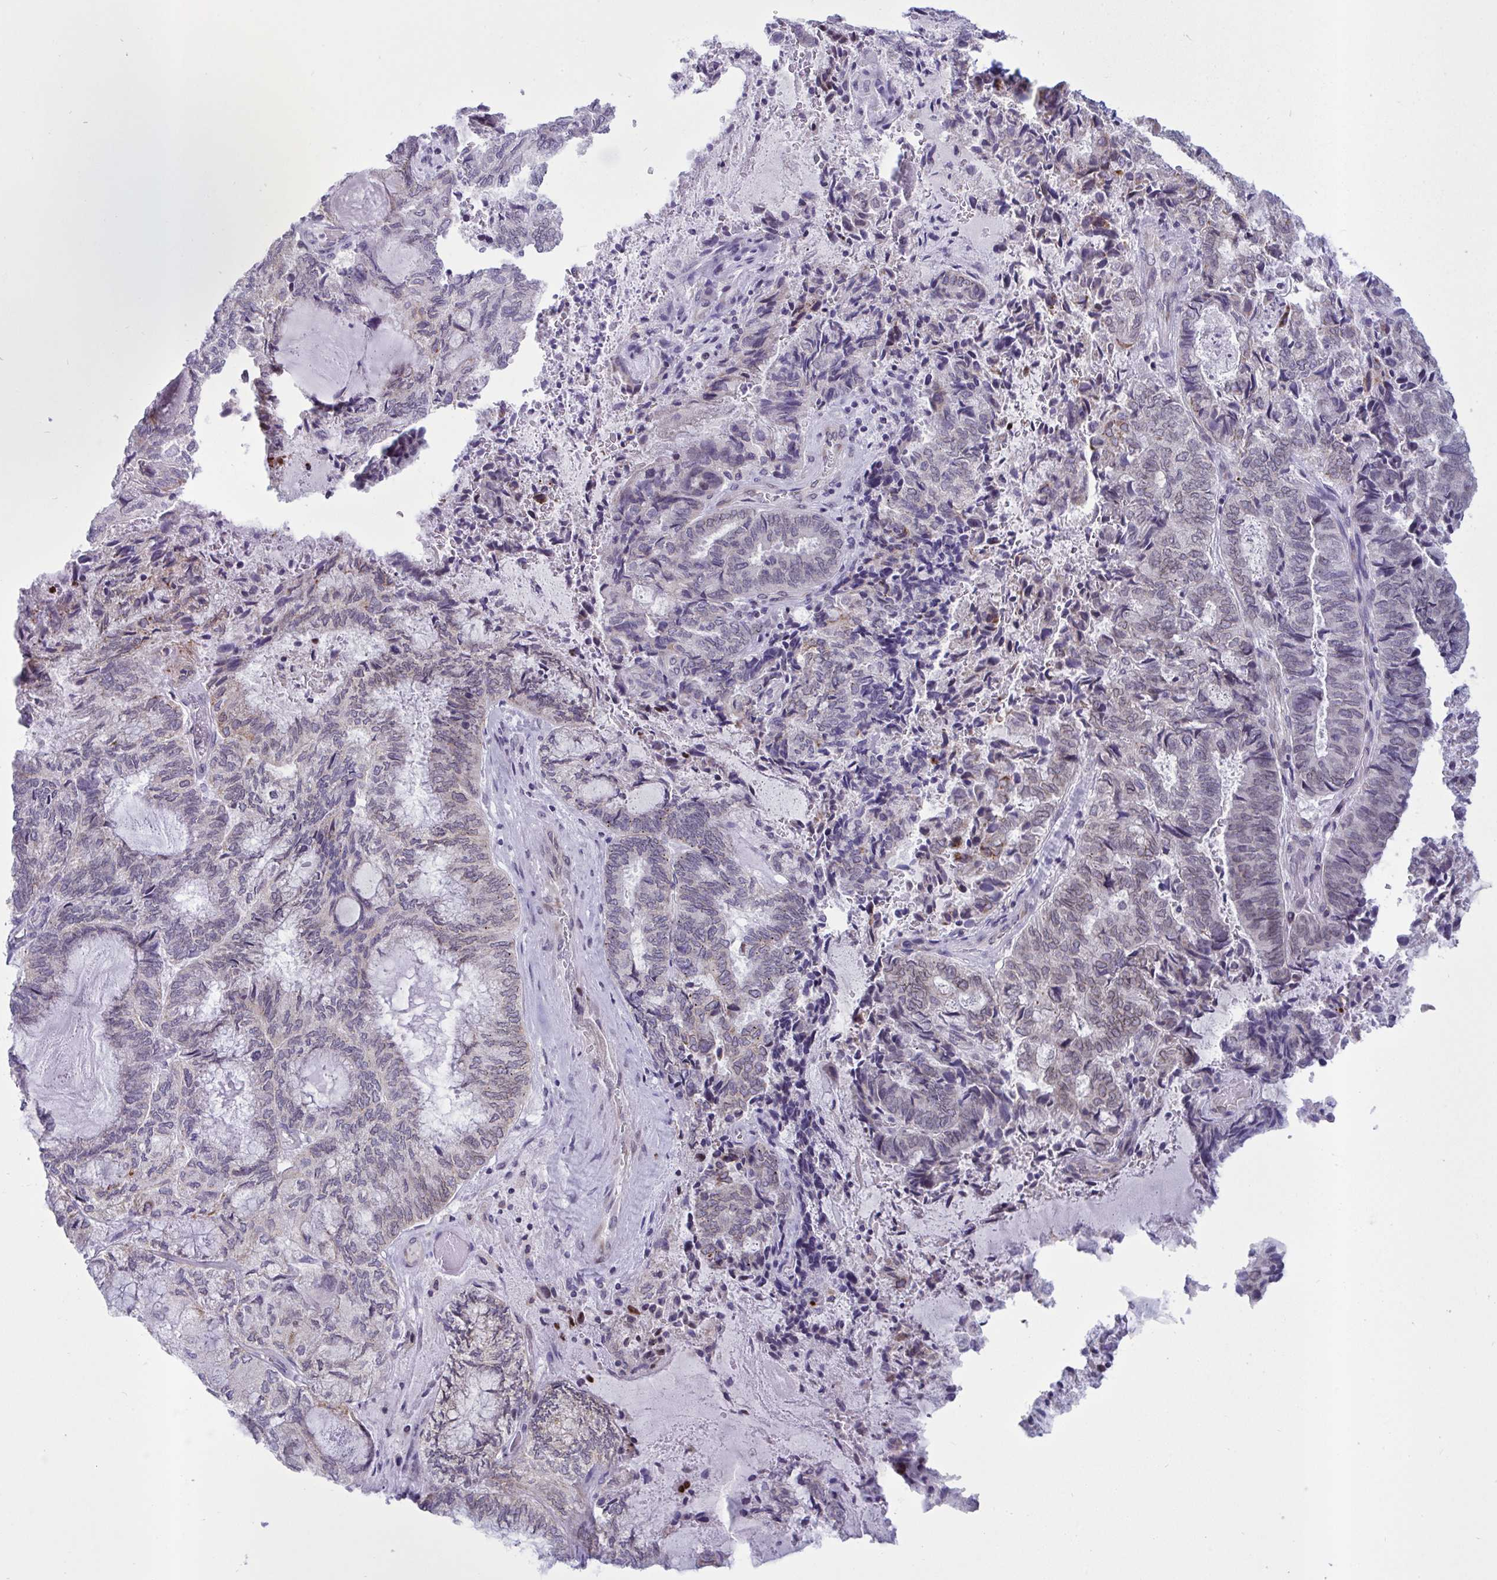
{"staining": {"intensity": "weak", "quantity": "<25%", "location": "nuclear"}, "tissue": "endometrial cancer", "cell_type": "Tumor cells", "image_type": "cancer", "snomed": [{"axis": "morphology", "description": "Adenocarcinoma, NOS"}, {"axis": "topography", "description": "Endometrium"}], "caption": "Endometrial cancer (adenocarcinoma) was stained to show a protein in brown. There is no significant expression in tumor cells. (Stains: DAB (3,3'-diaminobenzidine) immunohistochemistry with hematoxylin counter stain, Microscopy: brightfield microscopy at high magnification).", "gene": "DOCK11", "patient": {"sex": "female", "age": 80}}